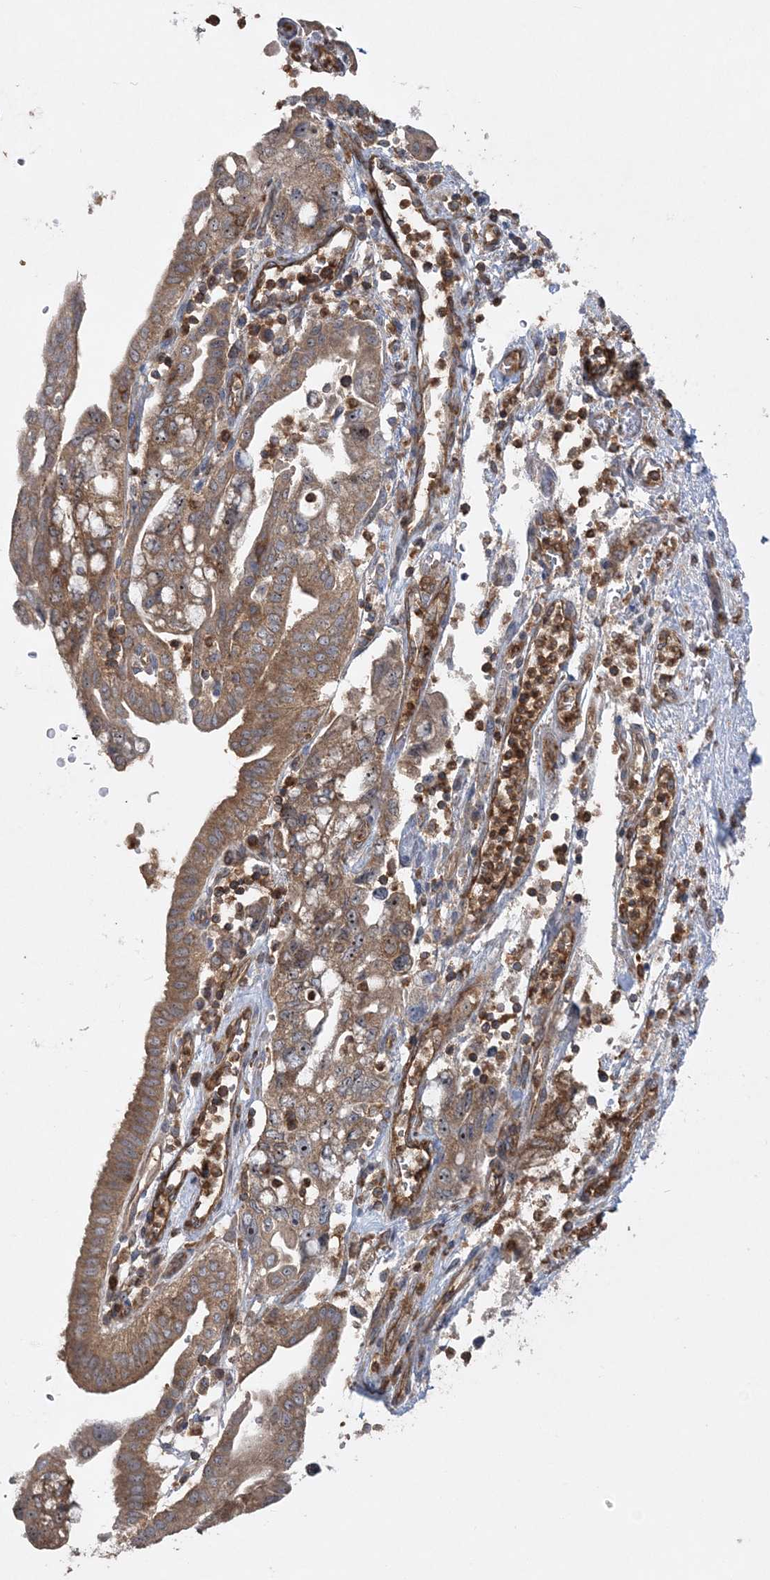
{"staining": {"intensity": "moderate", "quantity": ">75%", "location": "cytoplasmic/membranous"}, "tissue": "pancreatic cancer", "cell_type": "Tumor cells", "image_type": "cancer", "snomed": [{"axis": "morphology", "description": "Adenocarcinoma, NOS"}, {"axis": "topography", "description": "Pancreas"}], "caption": "A brown stain highlights moderate cytoplasmic/membranous staining of a protein in pancreatic cancer (adenocarcinoma) tumor cells.", "gene": "ACAP2", "patient": {"sex": "female", "age": 73}}